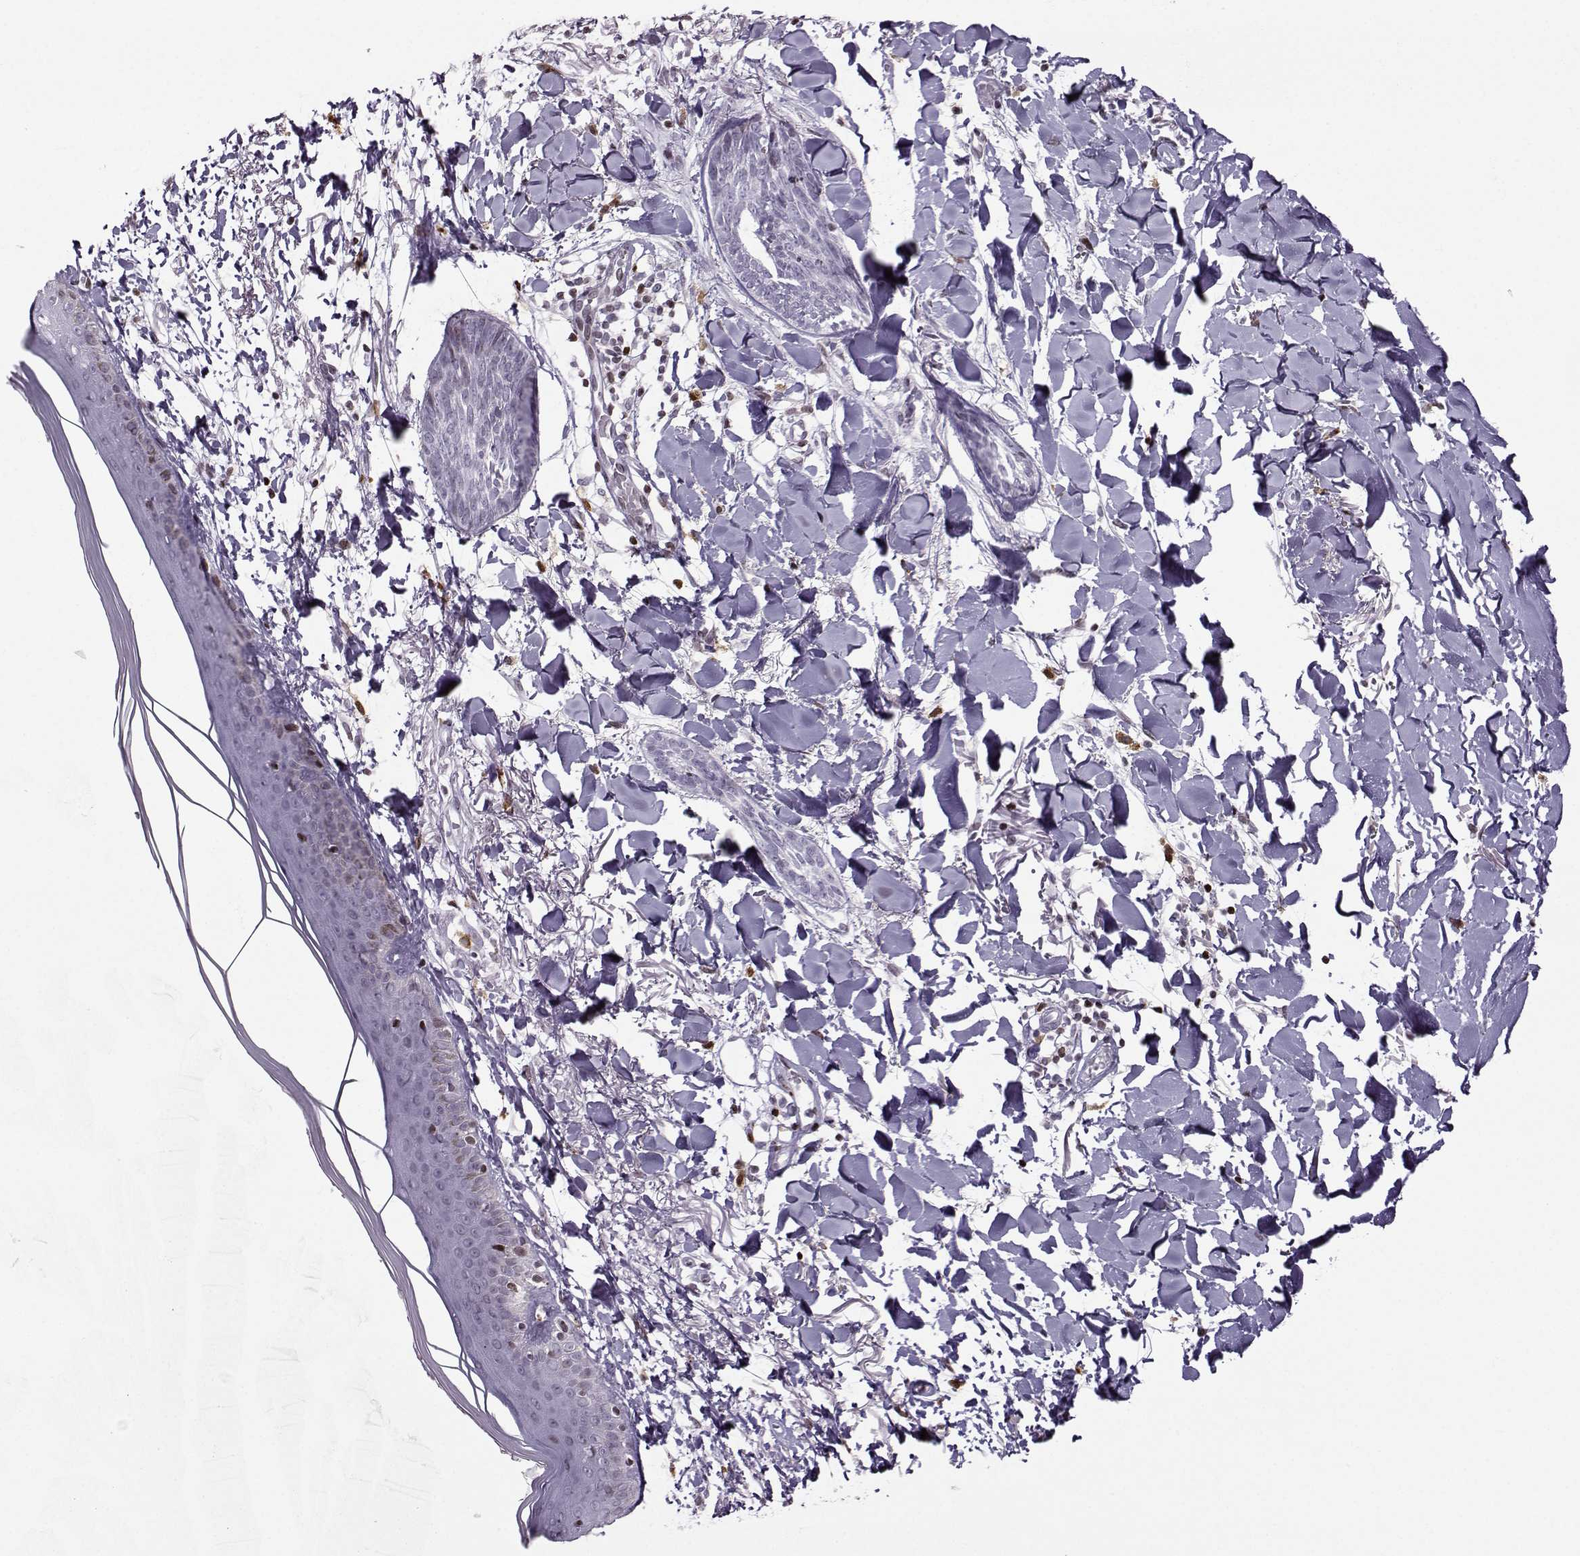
{"staining": {"intensity": "negative", "quantity": "none", "location": "none"}, "tissue": "skin cancer", "cell_type": "Tumor cells", "image_type": "cancer", "snomed": [{"axis": "morphology", "description": "Normal tissue, NOS"}, {"axis": "morphology", "description": "Basal cell carcinoma"}, {"axis": "topography", "description": "Skin"}], "caption": "This is a micrograph of immunohistochemistry (IHC) staining of basal cell carcinoma (skin), which shows no positivity in tumor cells.", "gene": "ZNF19", "patient": {"sex": "male", "age": 84}}